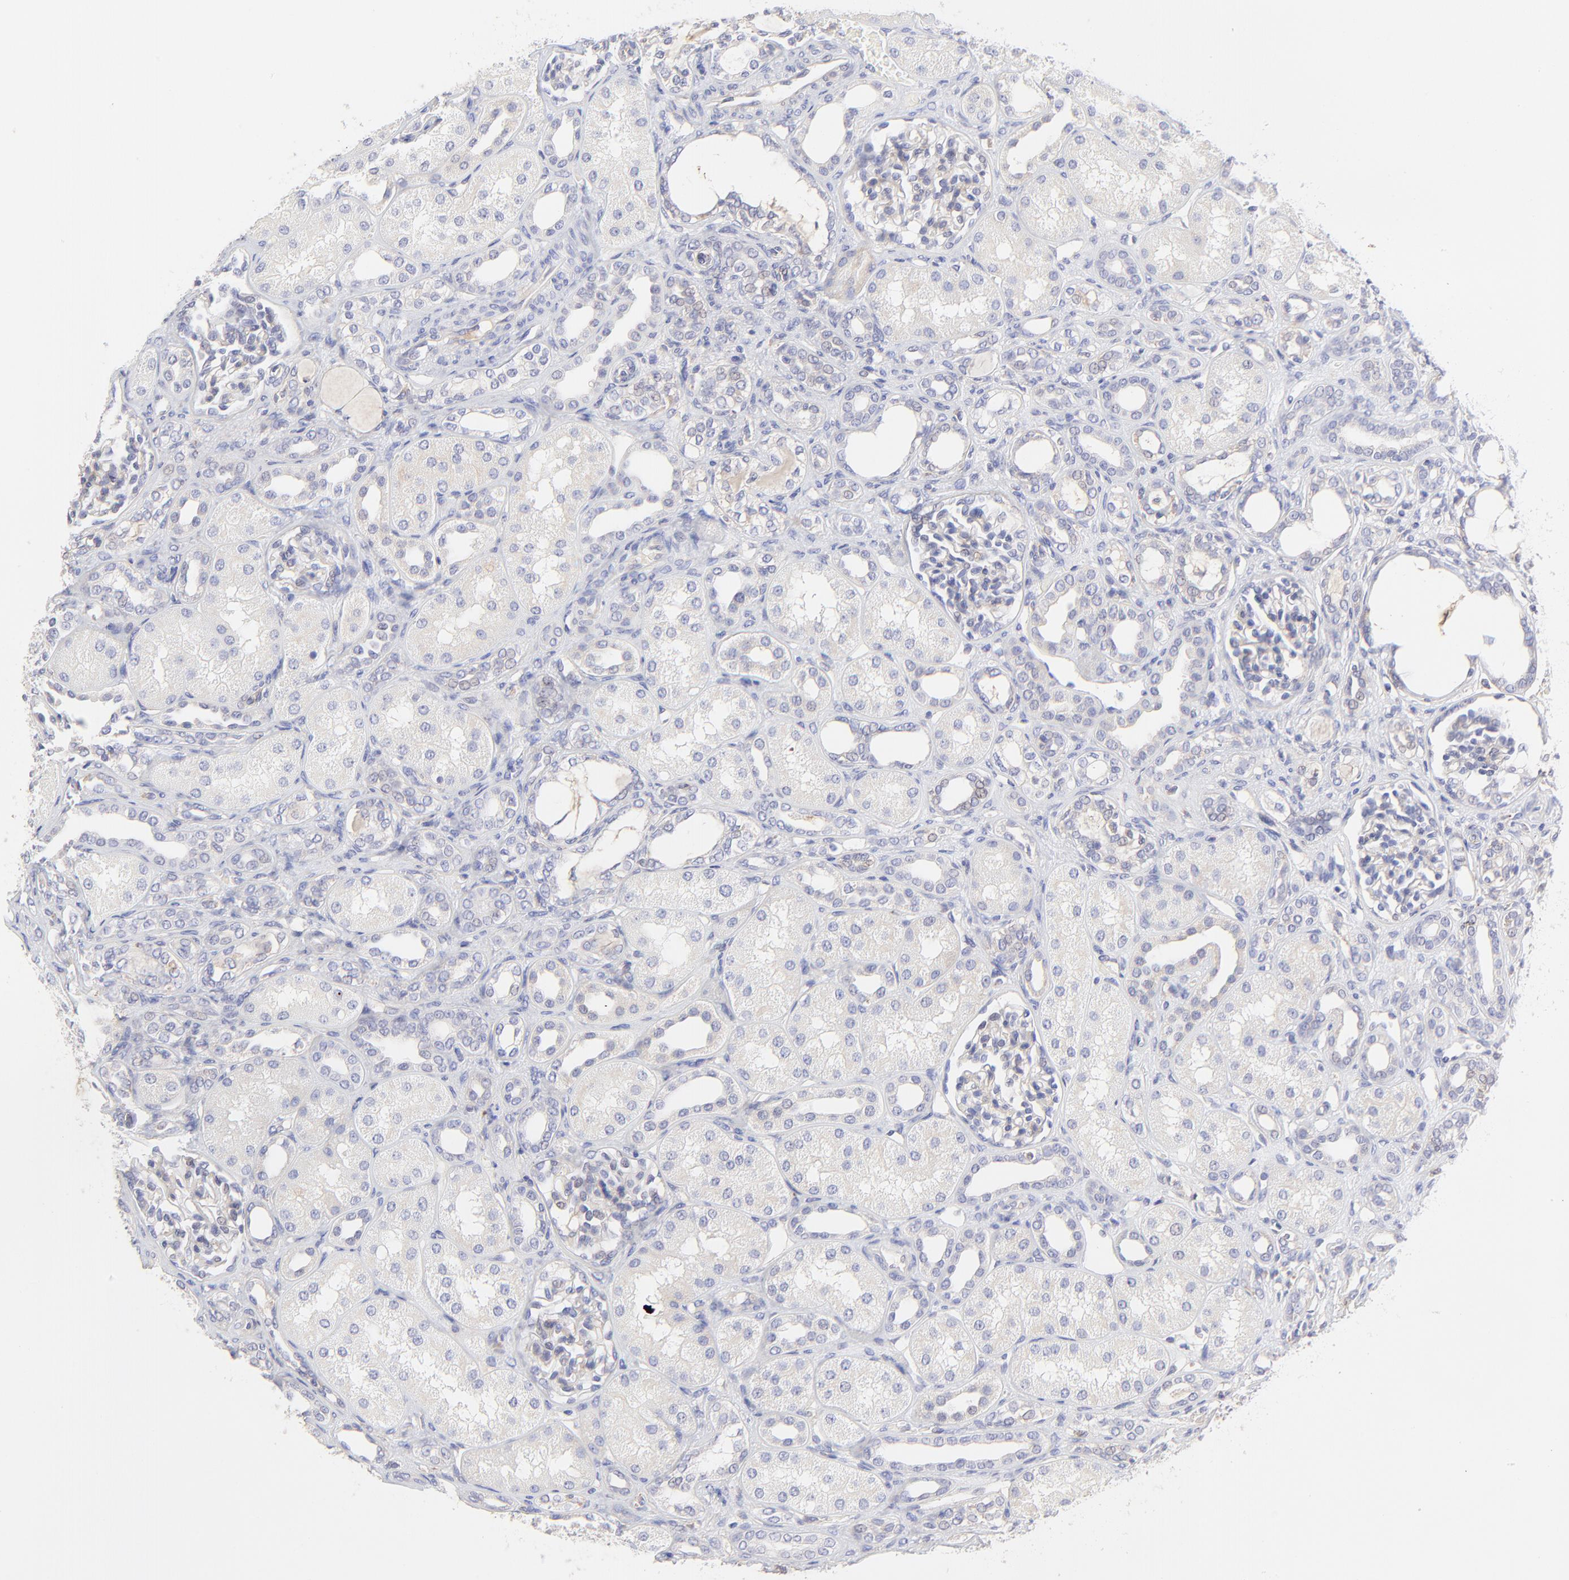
{"staining": {"intensity": "negative", "quantity": "none", "location": "none"}, "tissue": "kidney", "cell_type": "Cells in glomeruli", "image_type": "normal", "snomed": [{"axis": "morphology", "description": "Normal tissue, NOS"}, {"axis": "topography", "description": "Kidney"}], "caption": "This is an immunohistochemistry (IHC) micrograph of unremarkable human kidney. There is no staining in cells in glomeruli.", "gene": "LHFPL1", "patient": {"sex": "male", "age": 7}}